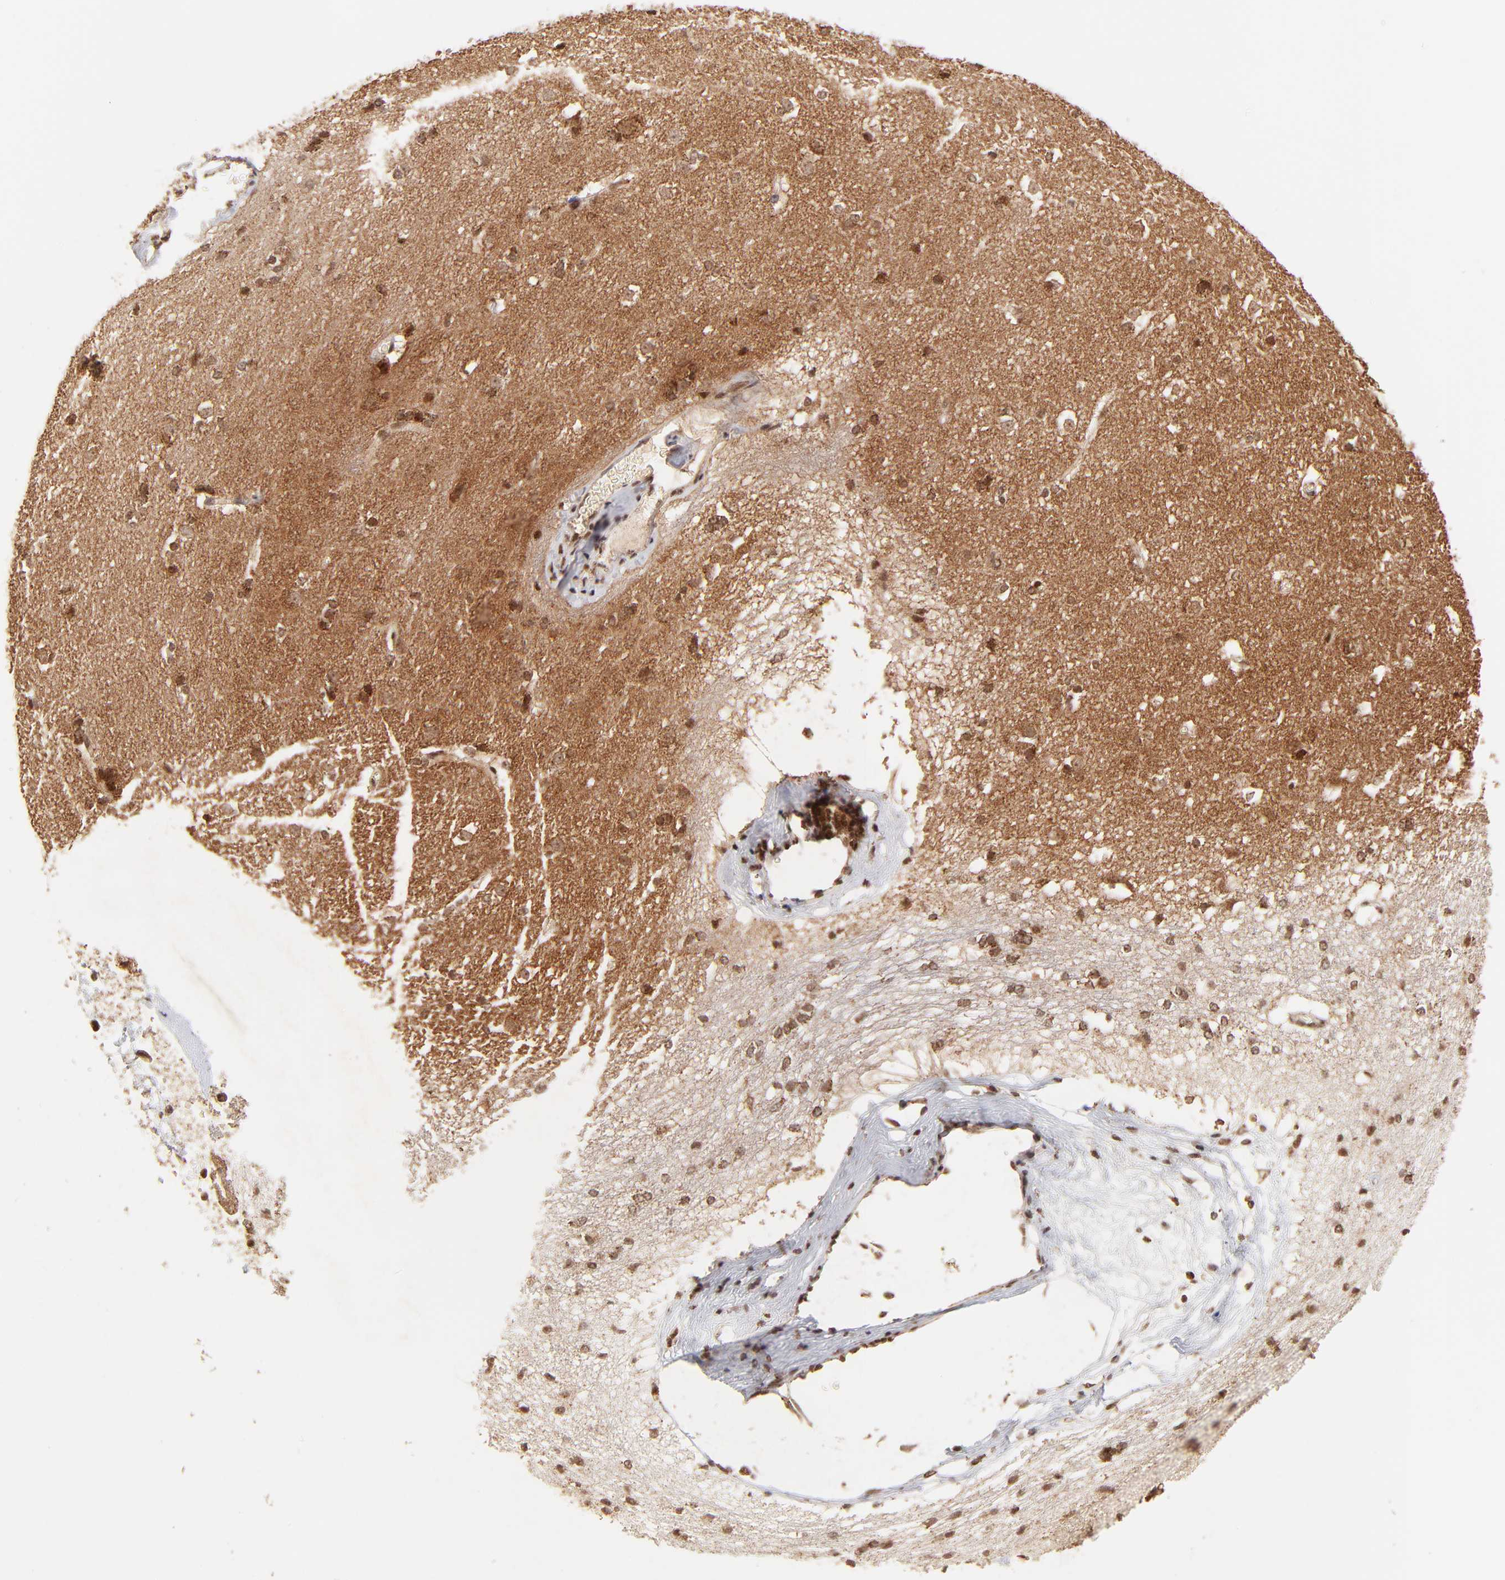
{"staining": {"intensity": "moderate", "quantity": ">75%", "location": "cytoplasmic/membranous,nuclear"}, "tissue": "caudate", "cell_type": "Glial cells", "image_type": "normal", "snomed": [{"axis": "morphology", "description": "Normal tissue, NOS"}, {"axis": "topography", "description": "Lateral ventricle wall"}], "caption": "Brown immunohistochemical staining in normal human caudate demonstrates moderate cytoplasmic/membranous,nuclear staining in approximately >75% of glial cells. Nuclei are stained in blue.", "gene": "MED15", "patient": {"sex": "female", "age": 19}}